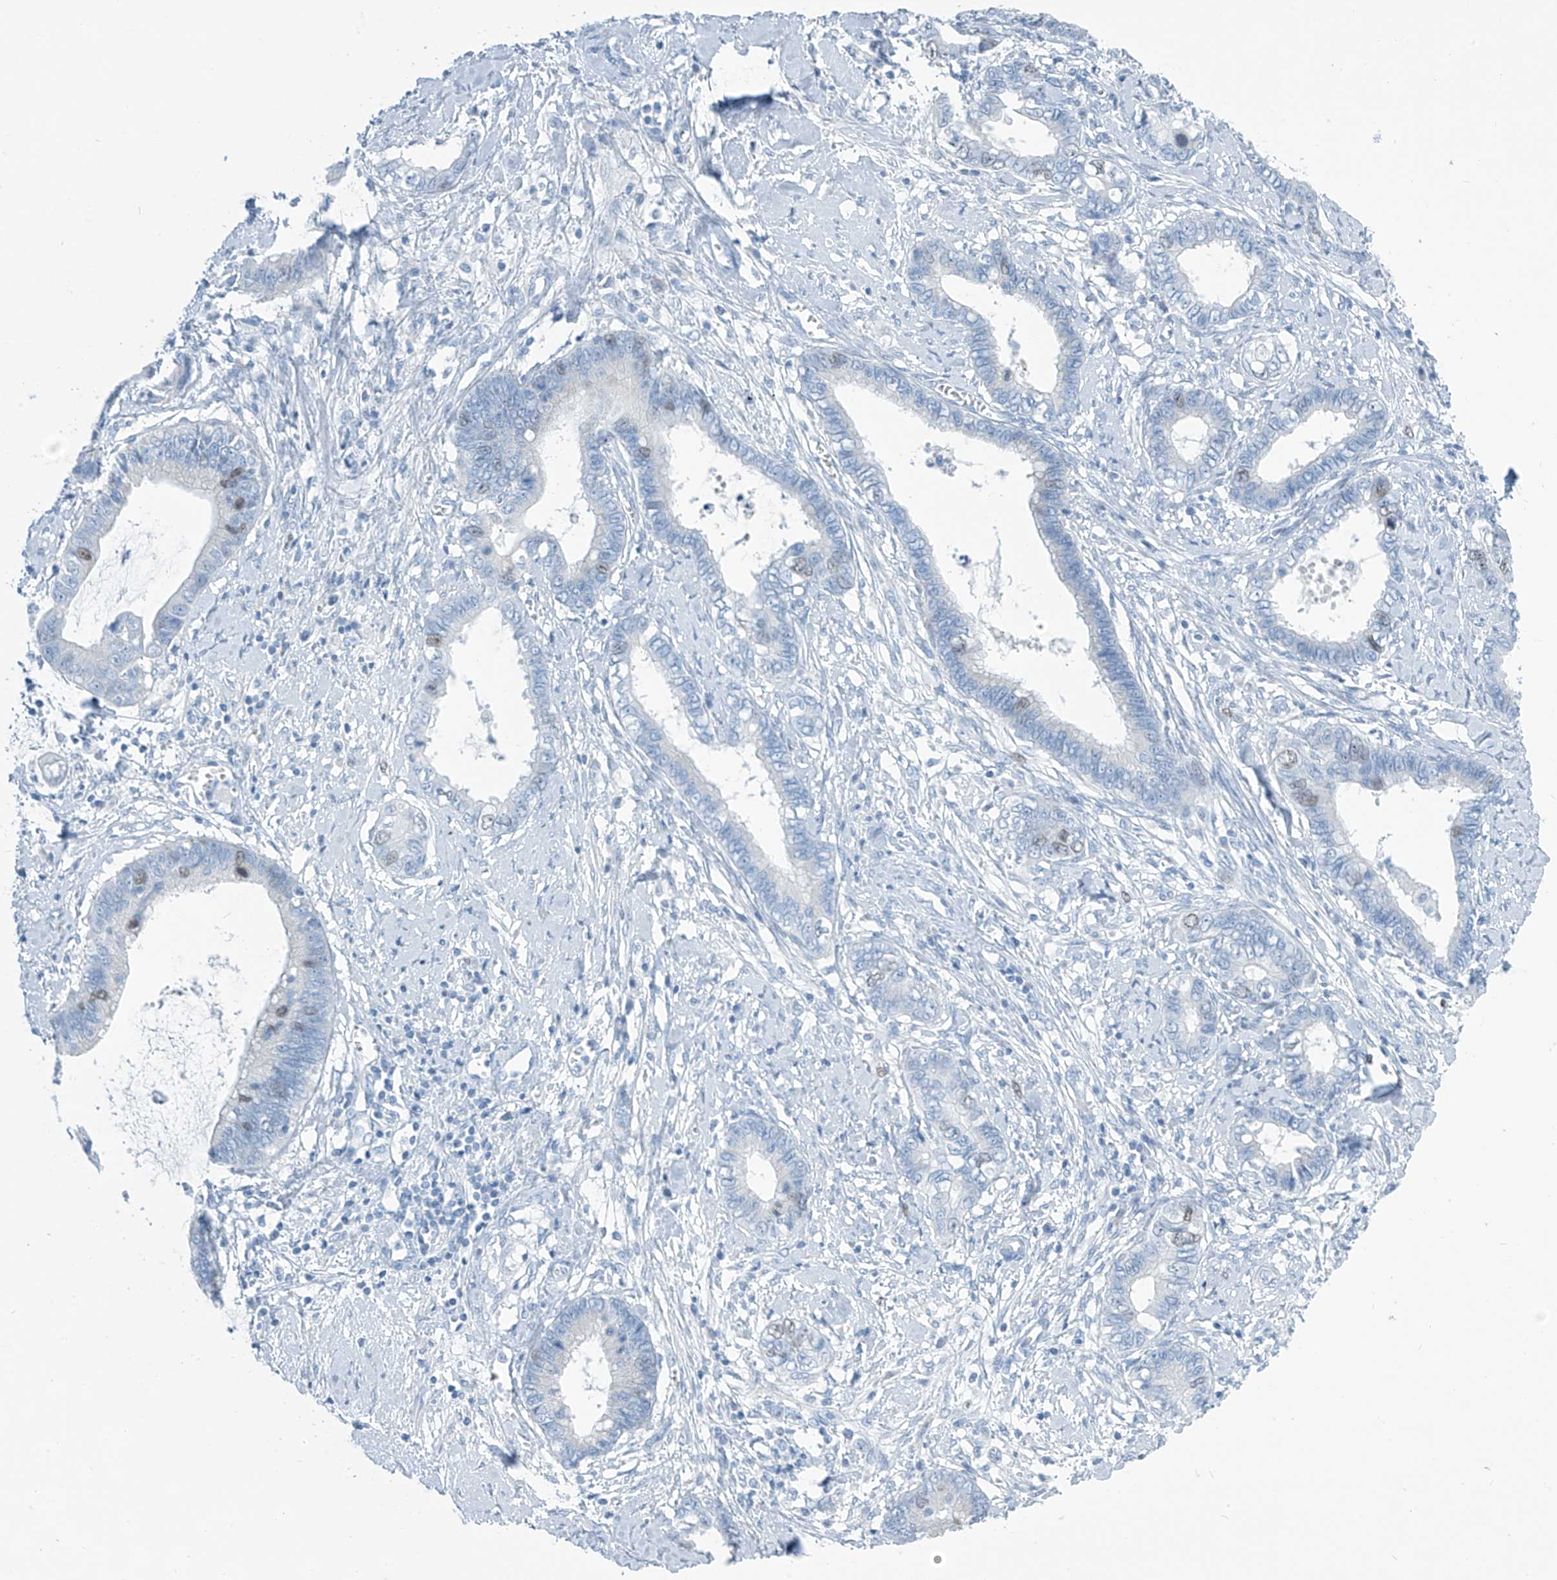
{"staining": {"intensity": "negative", "quantity": "none", "location": "none"}, "tissue": "cervical cancer", "cell_type": "Tumor cells", "image_type": "cancer", "snomed": [{"axis": "morphology", "description": "Adenocarcinoma, NOS"}, {"axis": "topography", "description": "Cervix"}], "caption": "The image shows no staining of tumor cells in cervical cancer (adenocarcinoma). The staining is performed using DAB brown chromogen with nuclei counter-stained in using hematoxylin.", "gene": "SGO2", "patient": {"sex": "female", "age": 44}}